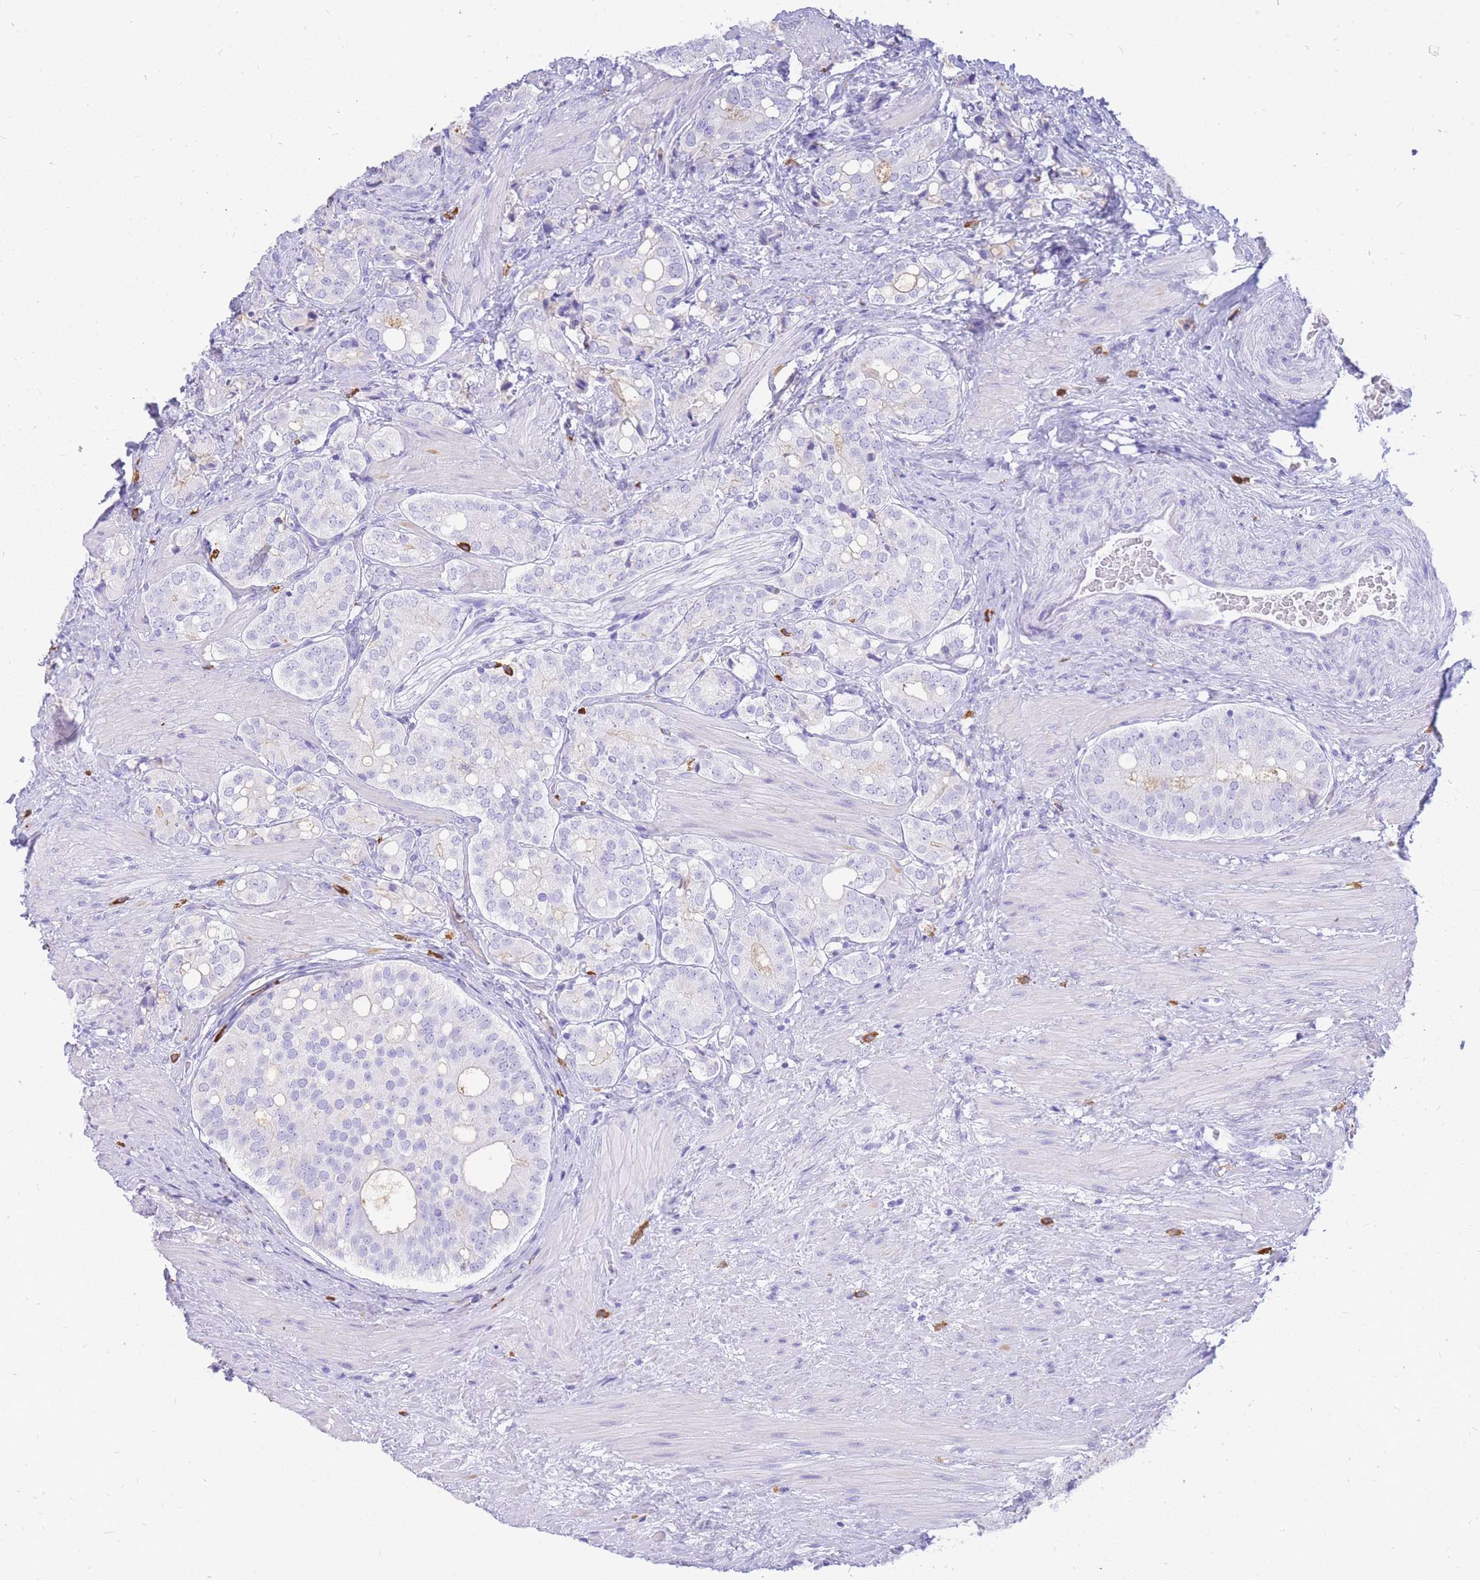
{"staining": {"intensity": "negative", "quantity": "none", "location": "none"}, "tissue": "prostate cancer", "cell_type": "Tumor cells", "image_type": "cancer", "snomed": [{"axis": "morphology", "description": "Adenocarcinoma, High grade"}, {"axis": "topography", "description": "Prostate"}], "caption": "Tumor cells are negative for brown protein staining in prostate cancer (high-grade adenocarcinoma). (DAB IHC, high magnification).", "gene": "HERC1", "patient": {"sex": "male", "age": 71}}